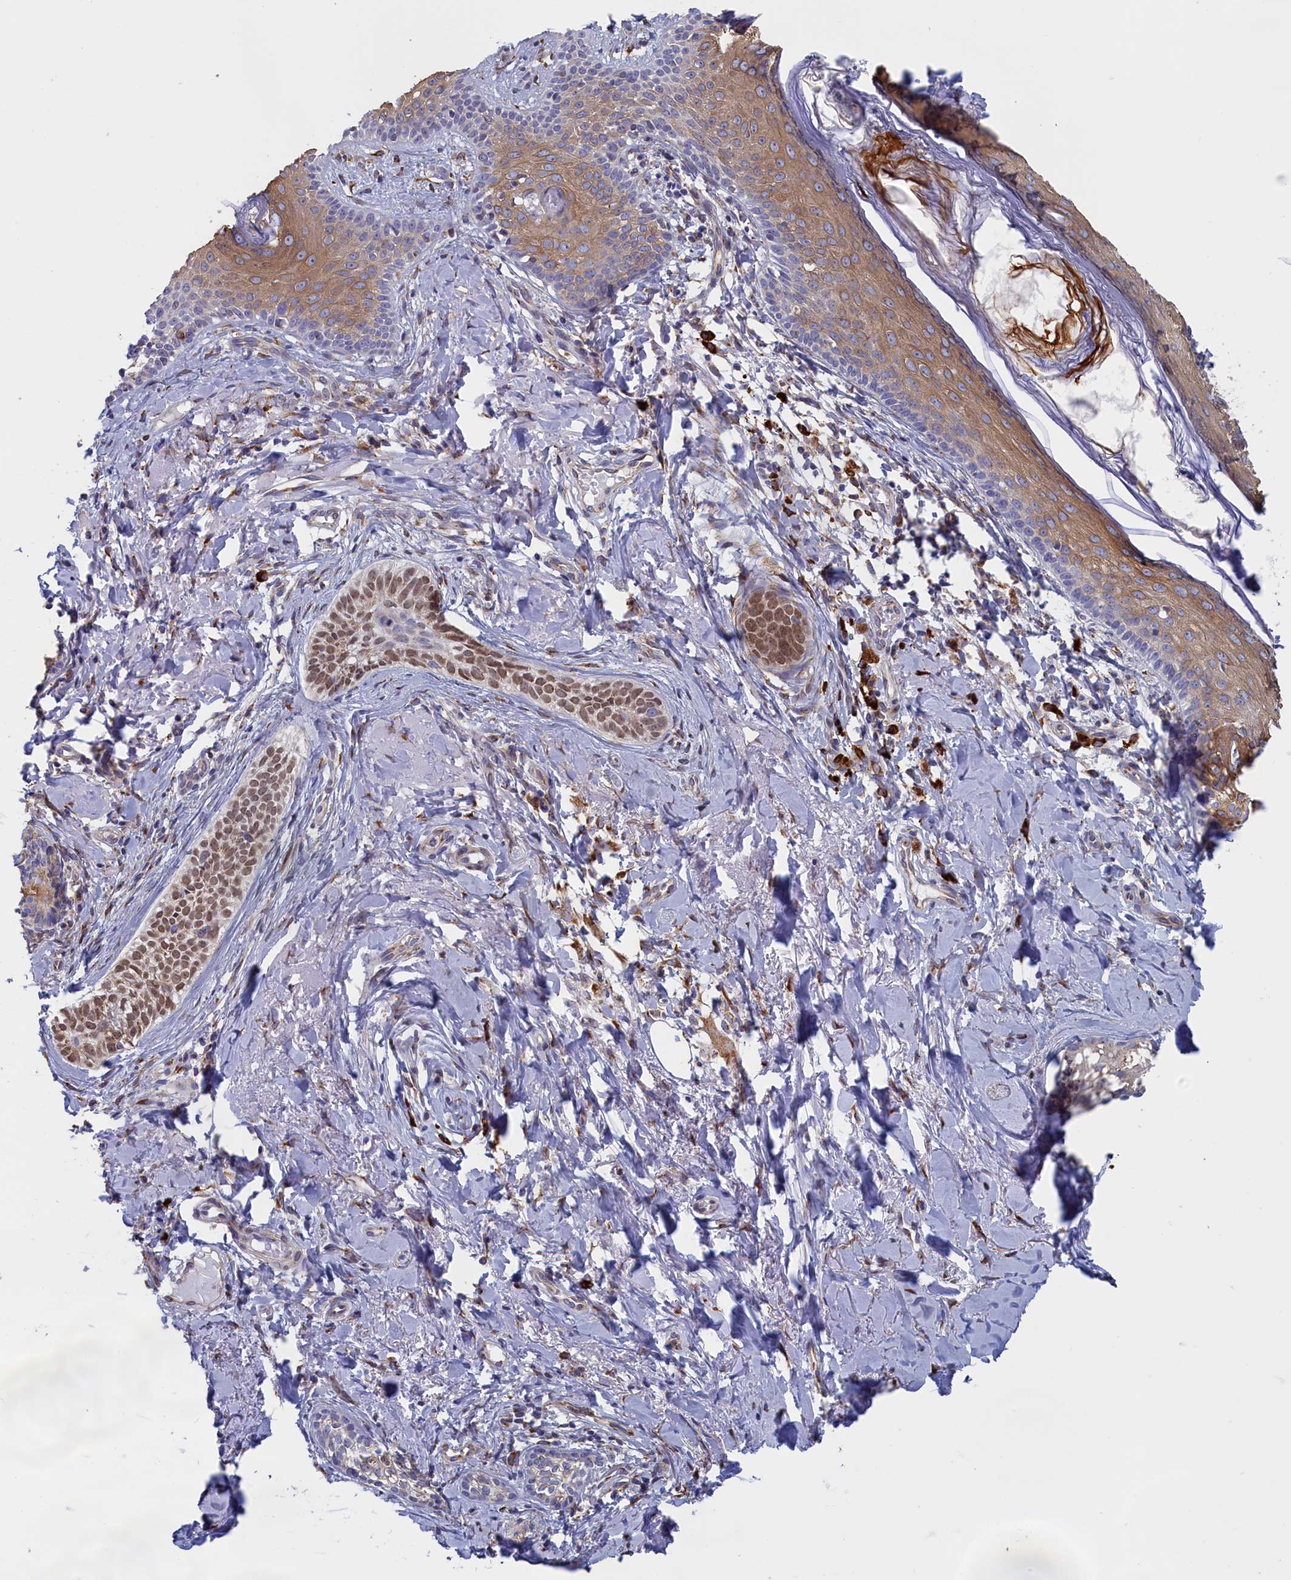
{"staining": {"intensity": "moderate", "quantity": "25%-75%", "location": "cytoplasmic/membranous,nuclear"}, "tissue": "skin cancer", "cell_type": "Tumor cells", "image_type": "cancer", "snomed": [{"axis": "morphology", "description": "Basal cell carcinoma"}, {"axis": "topography", "description": "Skin"}], "caption": "A brown stain shows moderate cytoplasmic/membranous and nuclear staining of a protein in skin cancer (basal cell carcinoma) tumor cells. The protein is shown in brown color, while the nuclei are stained blue.", "gene": "CCDC68", "patient": {"sex": "female", "age": 76}}